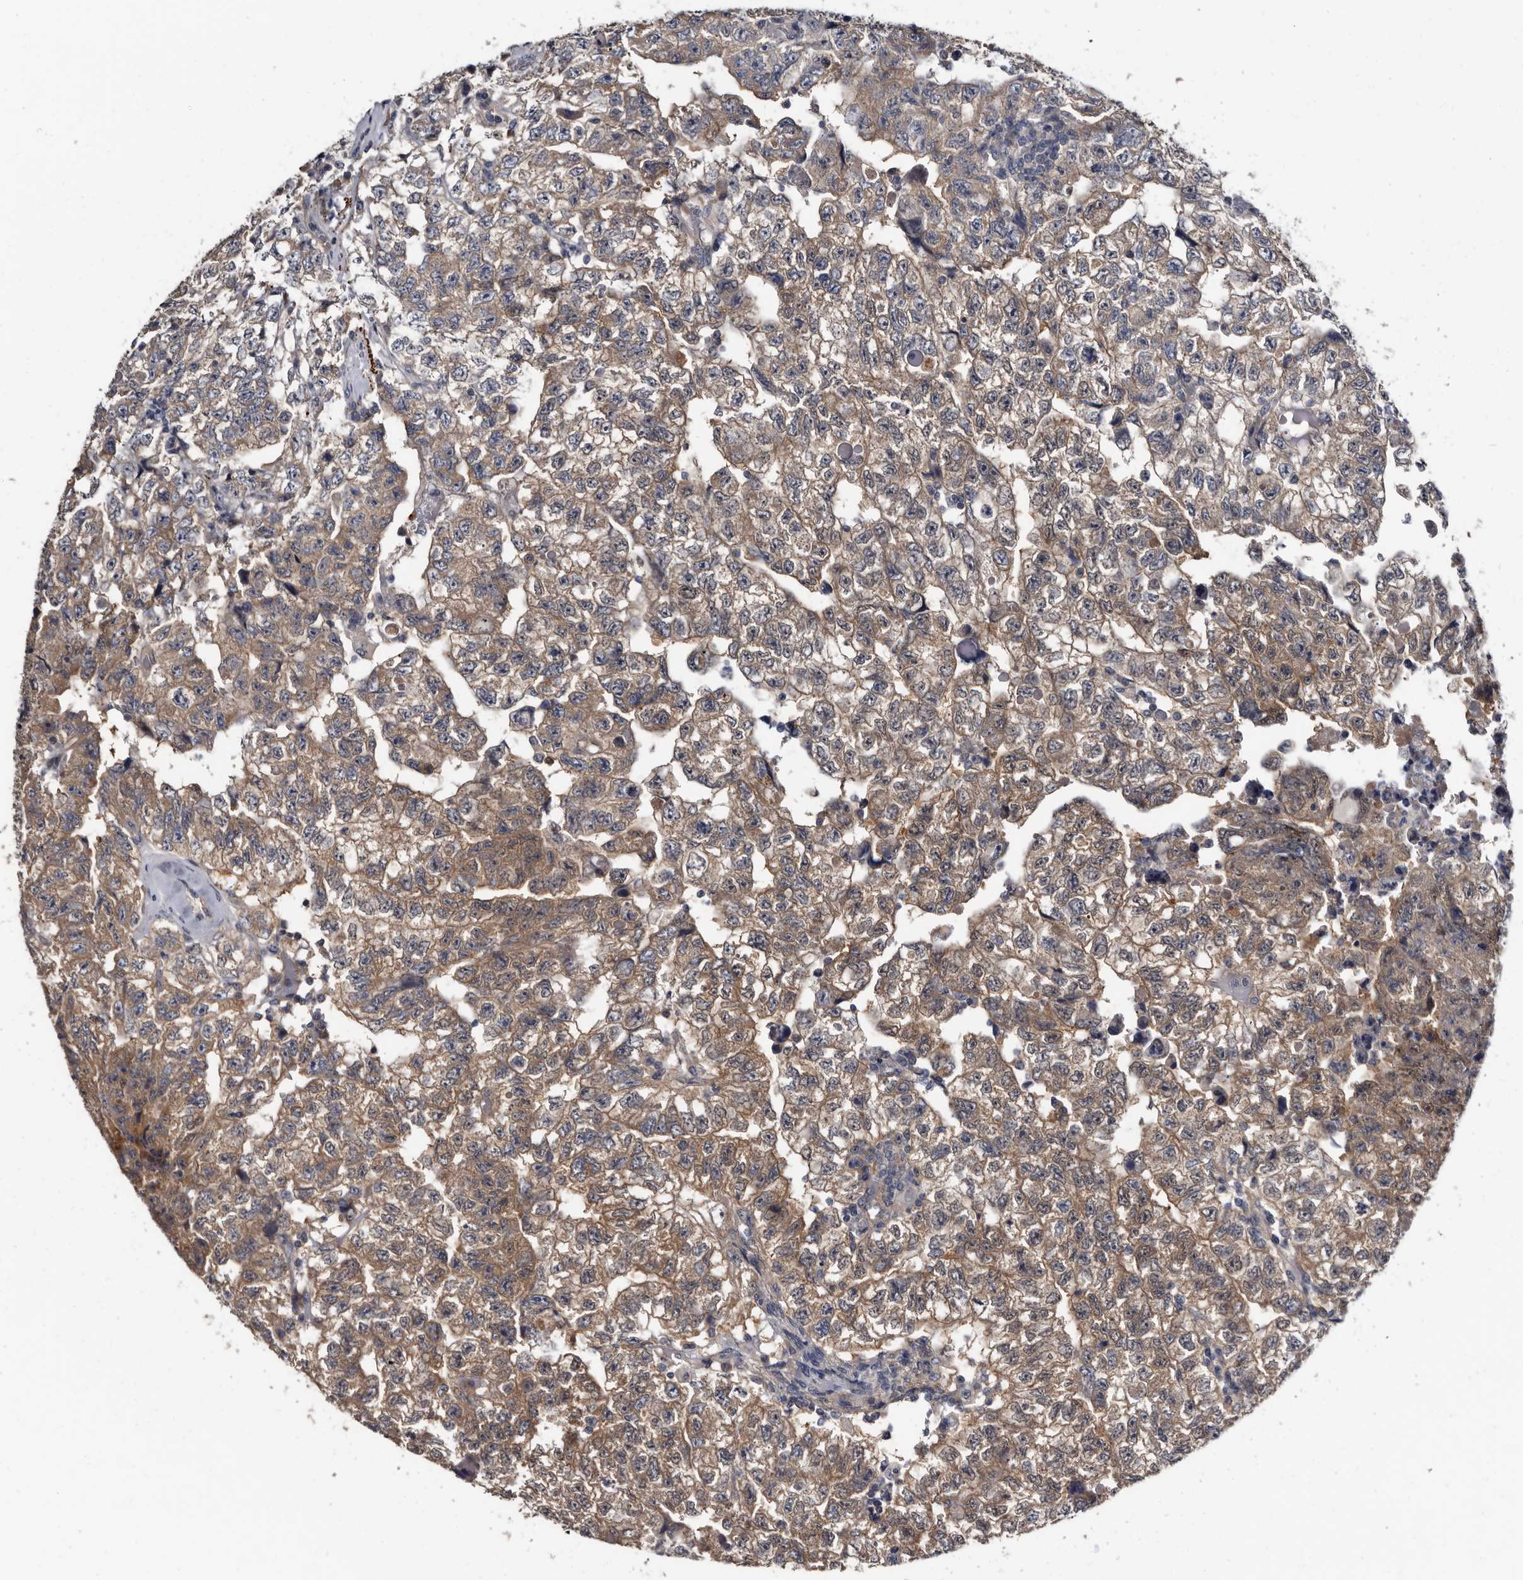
{"staining": {"intensity": "weak", "quantity": ">75%", "location": "cytoplasmic/membranous"}, "tissue": "testis cancer", "cell_type": "Tumor cells", "image_type": "cancer", "snomed": [{"axis": "morphology", "description": "Carcinoma, Embryonal, NOS"}, {"axis": "topography", "description": "Testis"}], "caption": "Testis cancer tissue displays weak cytoplasmic/membranous staining in approximately >75% of tumor cells, visualized by immunohistochemistry.", "gene": "IARS1", "patient": {"sex": "male", "age": 36}}